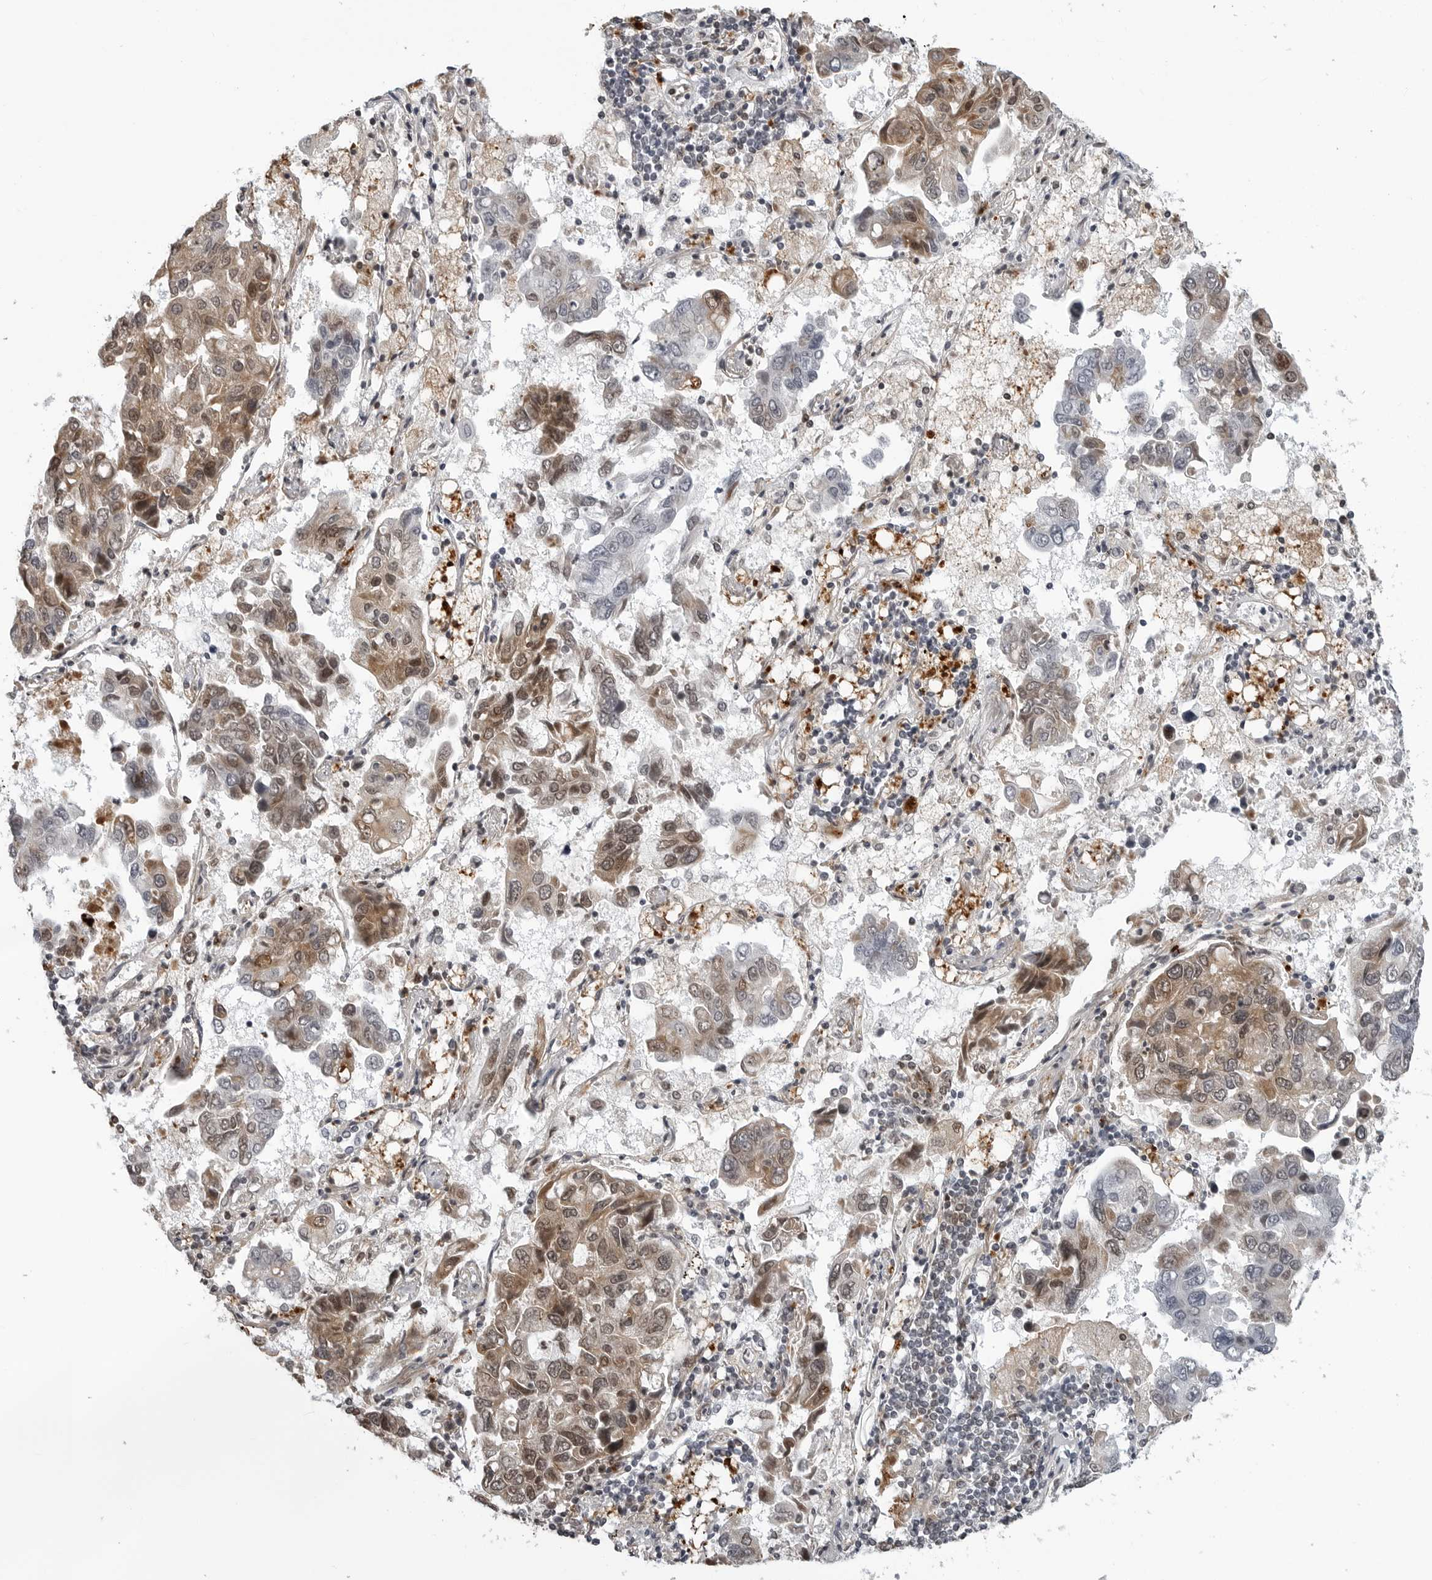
{"staining": {"intensity": "moderate", "quantity": "25%-75%", "location": "cytoplasmic/membranous,nuclear"}, "tissue": "lung cancer", "cell_type": "Tumor cells", "image_type": "cancer", "snomed": [{"axis": "morphology", "description": "Adenocarcinoma, NOS"}, {"axis": "topography", "description": "Lung"}], "caption": "This is a histology image of immunohistochemistry staining of lung cancer (adenocarcinoma), which shows moderate expression in the cytoplasmic/membranous and nuclear of tumor cells.", "gene": "CXCR5", "patient": {"sex": "male", "age": 64}}